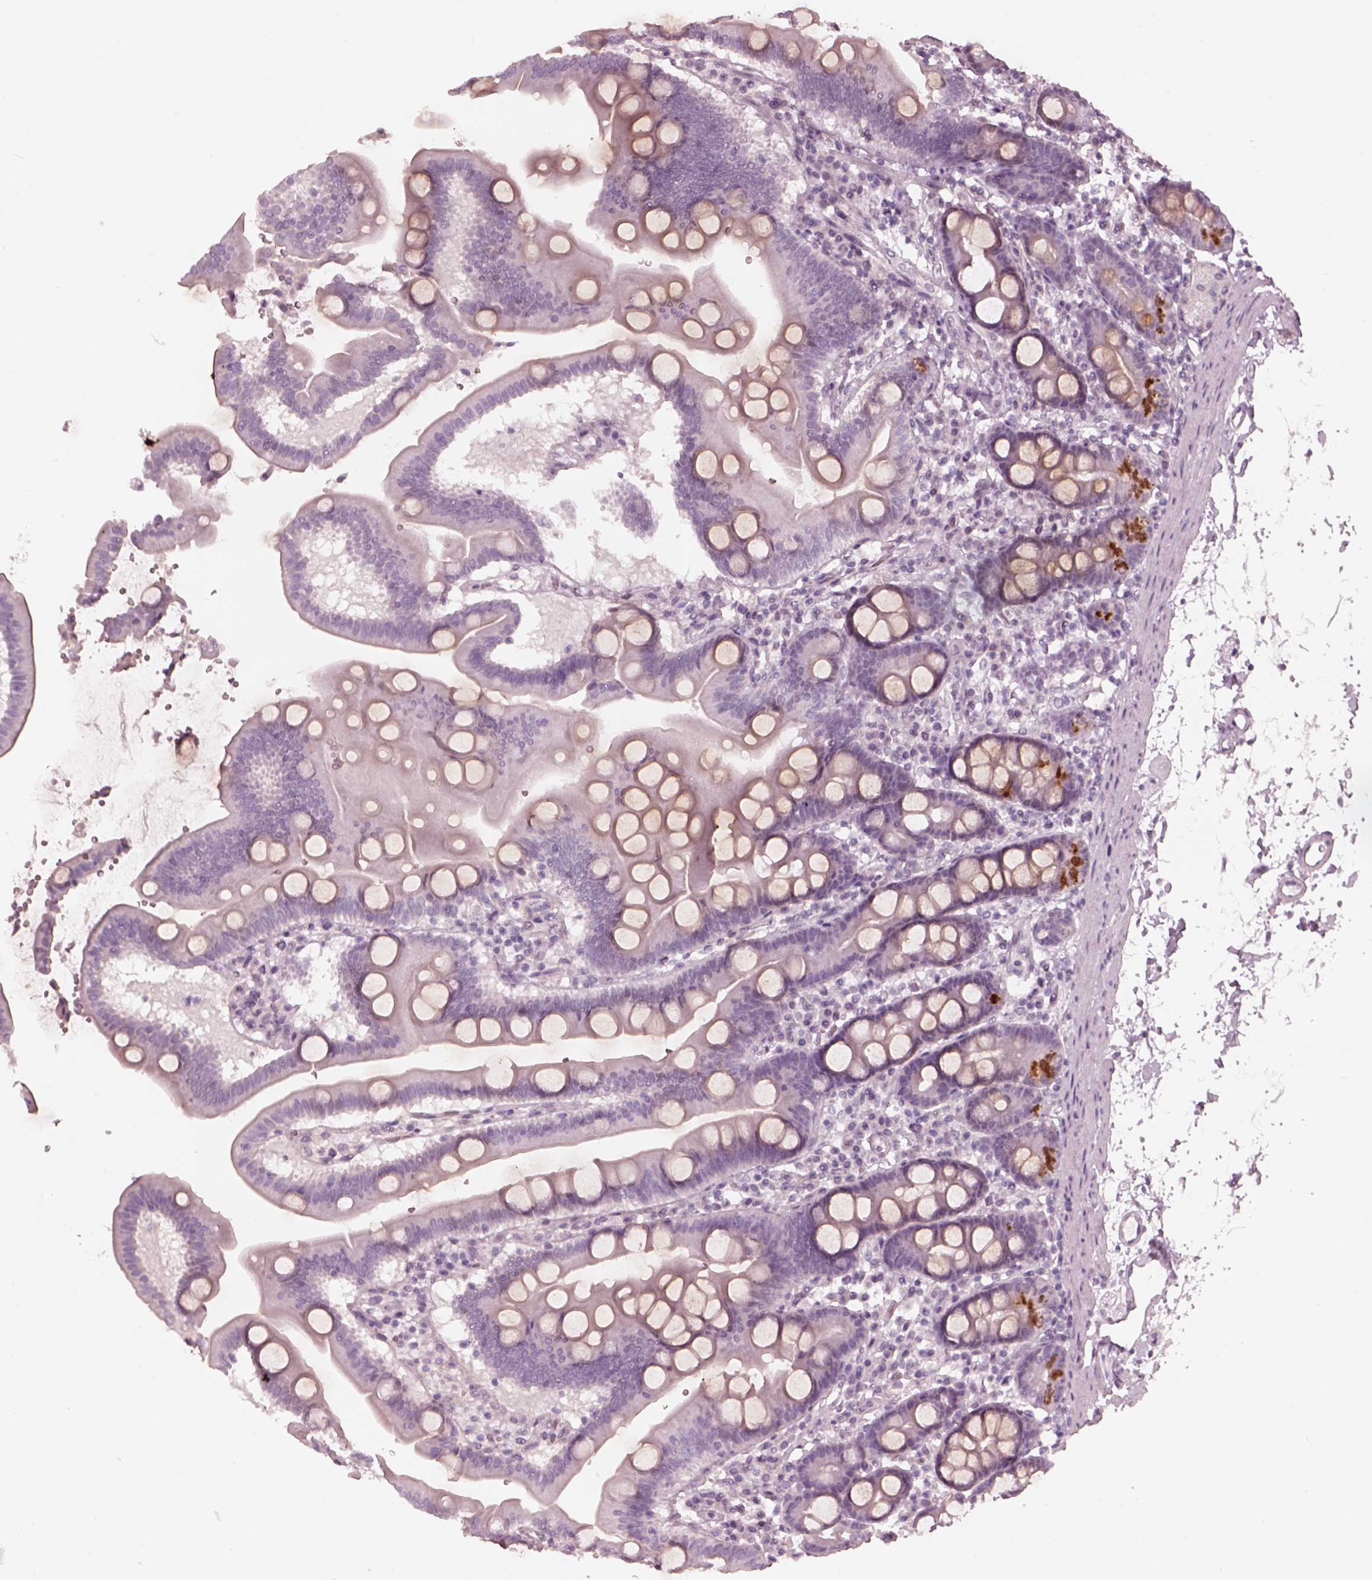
{"staining": {"intensity": "strong", "quantity": "<25%", "location": "cytoplasmic/membranous"}, "tissue": "duodenum", "cell_type": "Glandular cells", "image_type": "normal", "snomed": [{"axis": "morphology", "description": "Normal tissue, NOS"}, {"axis": "topography", "description": "Pancreas"}, {"axis": "topography", "description": "Duodenum"}], "caption": "Immunohistochemistry micrograph of benign duodenum: human duodenum stained using immunohistochemistry (IHC) reveals medium levels of strong protein expression localized specifically in the cytoplasmic/membranous of glandular cells, appearing as a cytoplasmic/membranous brown color.", "gene": "GARIN4", "patient": {"sex": "male", "age": 59}}